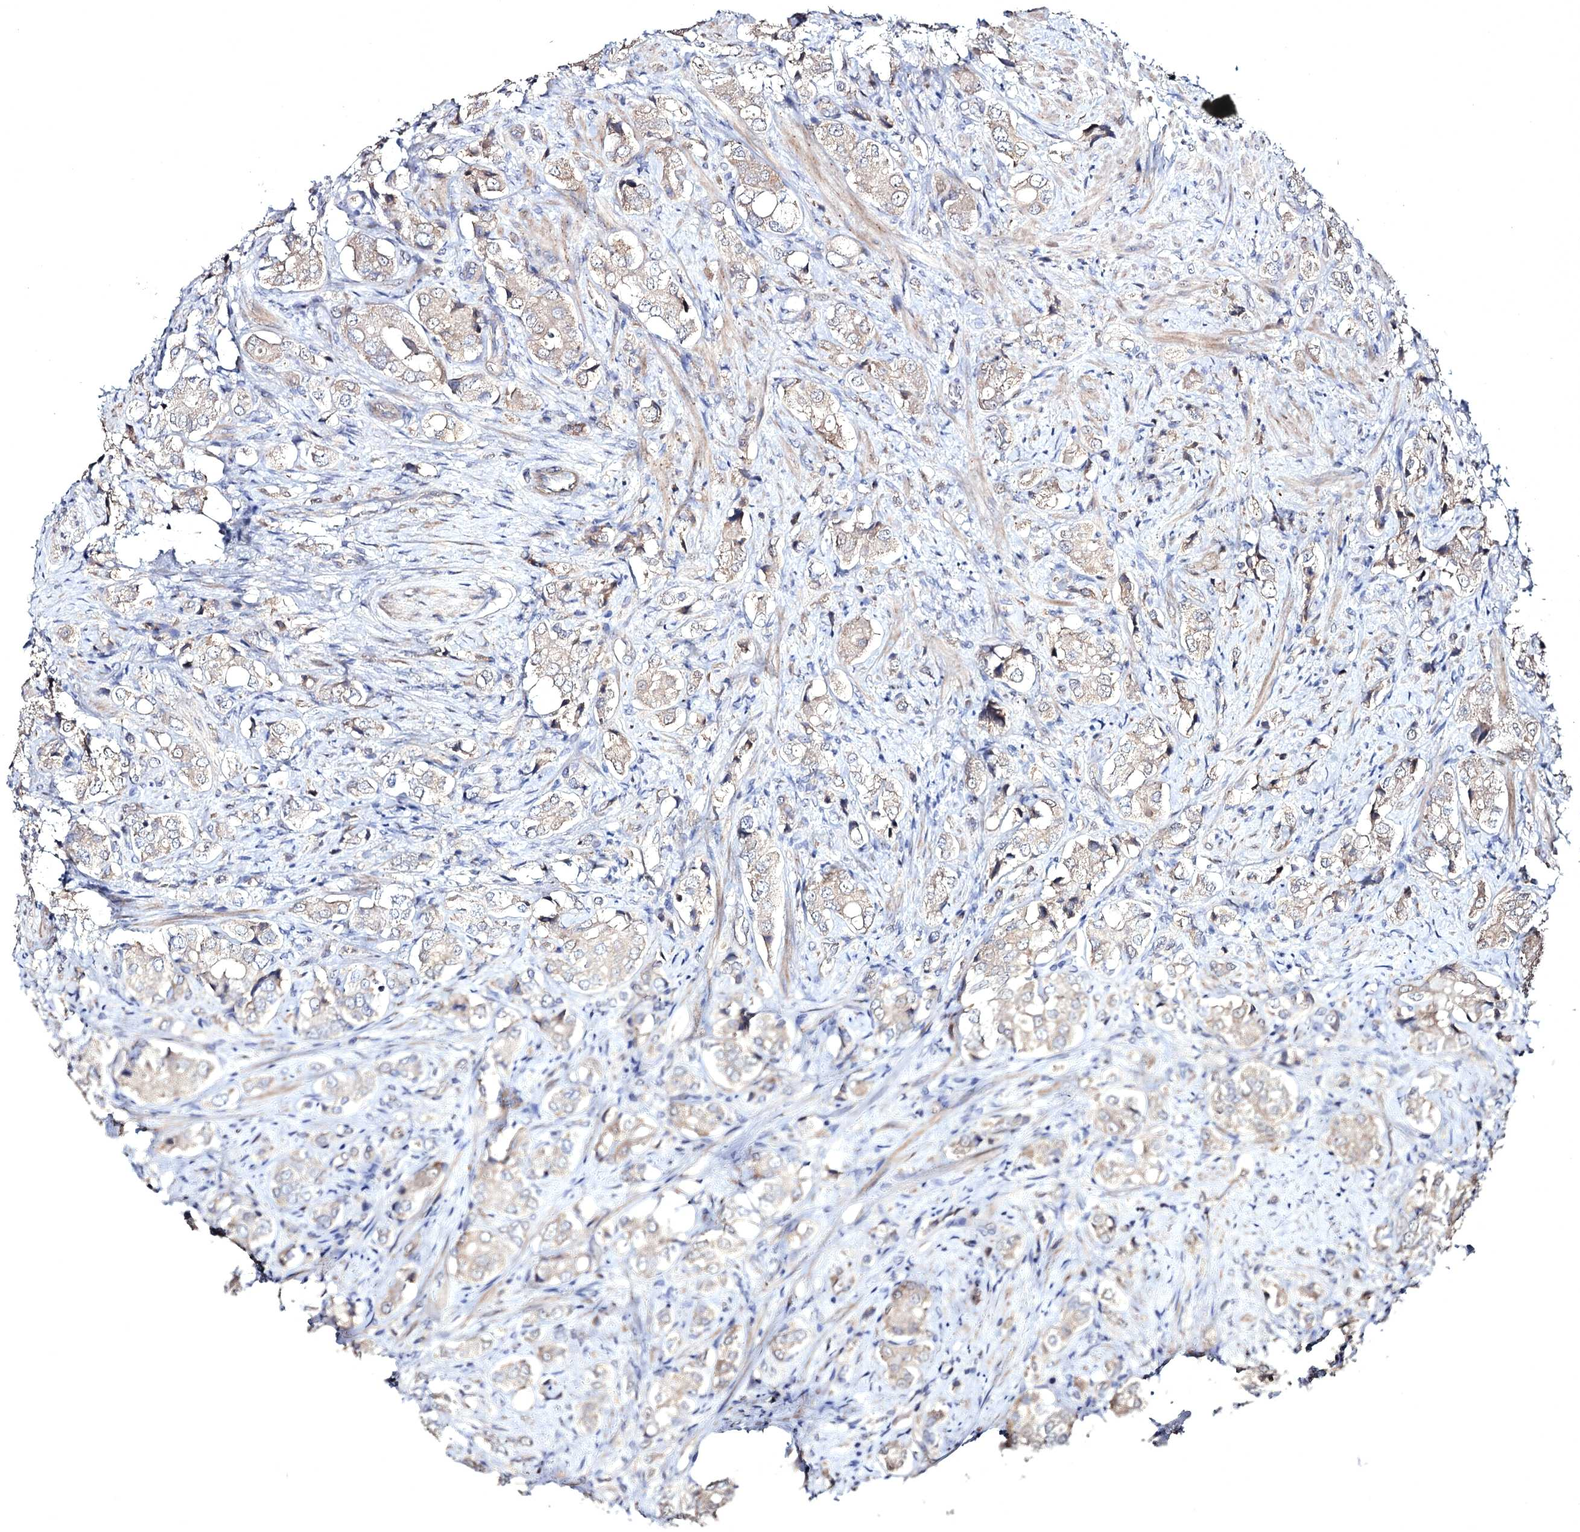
{"staining": {"intensity": "weak", "quantity": "<25%", "location": "cytoplasmic/membranous"}, "tissue": "prostate cancer", "cell_type": "Tumor cells", "image_type": "cancer", "snomed": [{"axis": "morphology", "description": "Adenocarcinoma, High grade"}, {"axis": "topography", "description": "Prostate"}], "caption": "Tumor cells are negative for protein expression in human prostate cancer. (Stains: DAB immunohistochemistry (IHC) with hematoxylin counter stain, Microscopy: brightfield microscopy at high magnification).", "gene": "SEMA4G", "patient": {"sex": "male", "age": 65}}